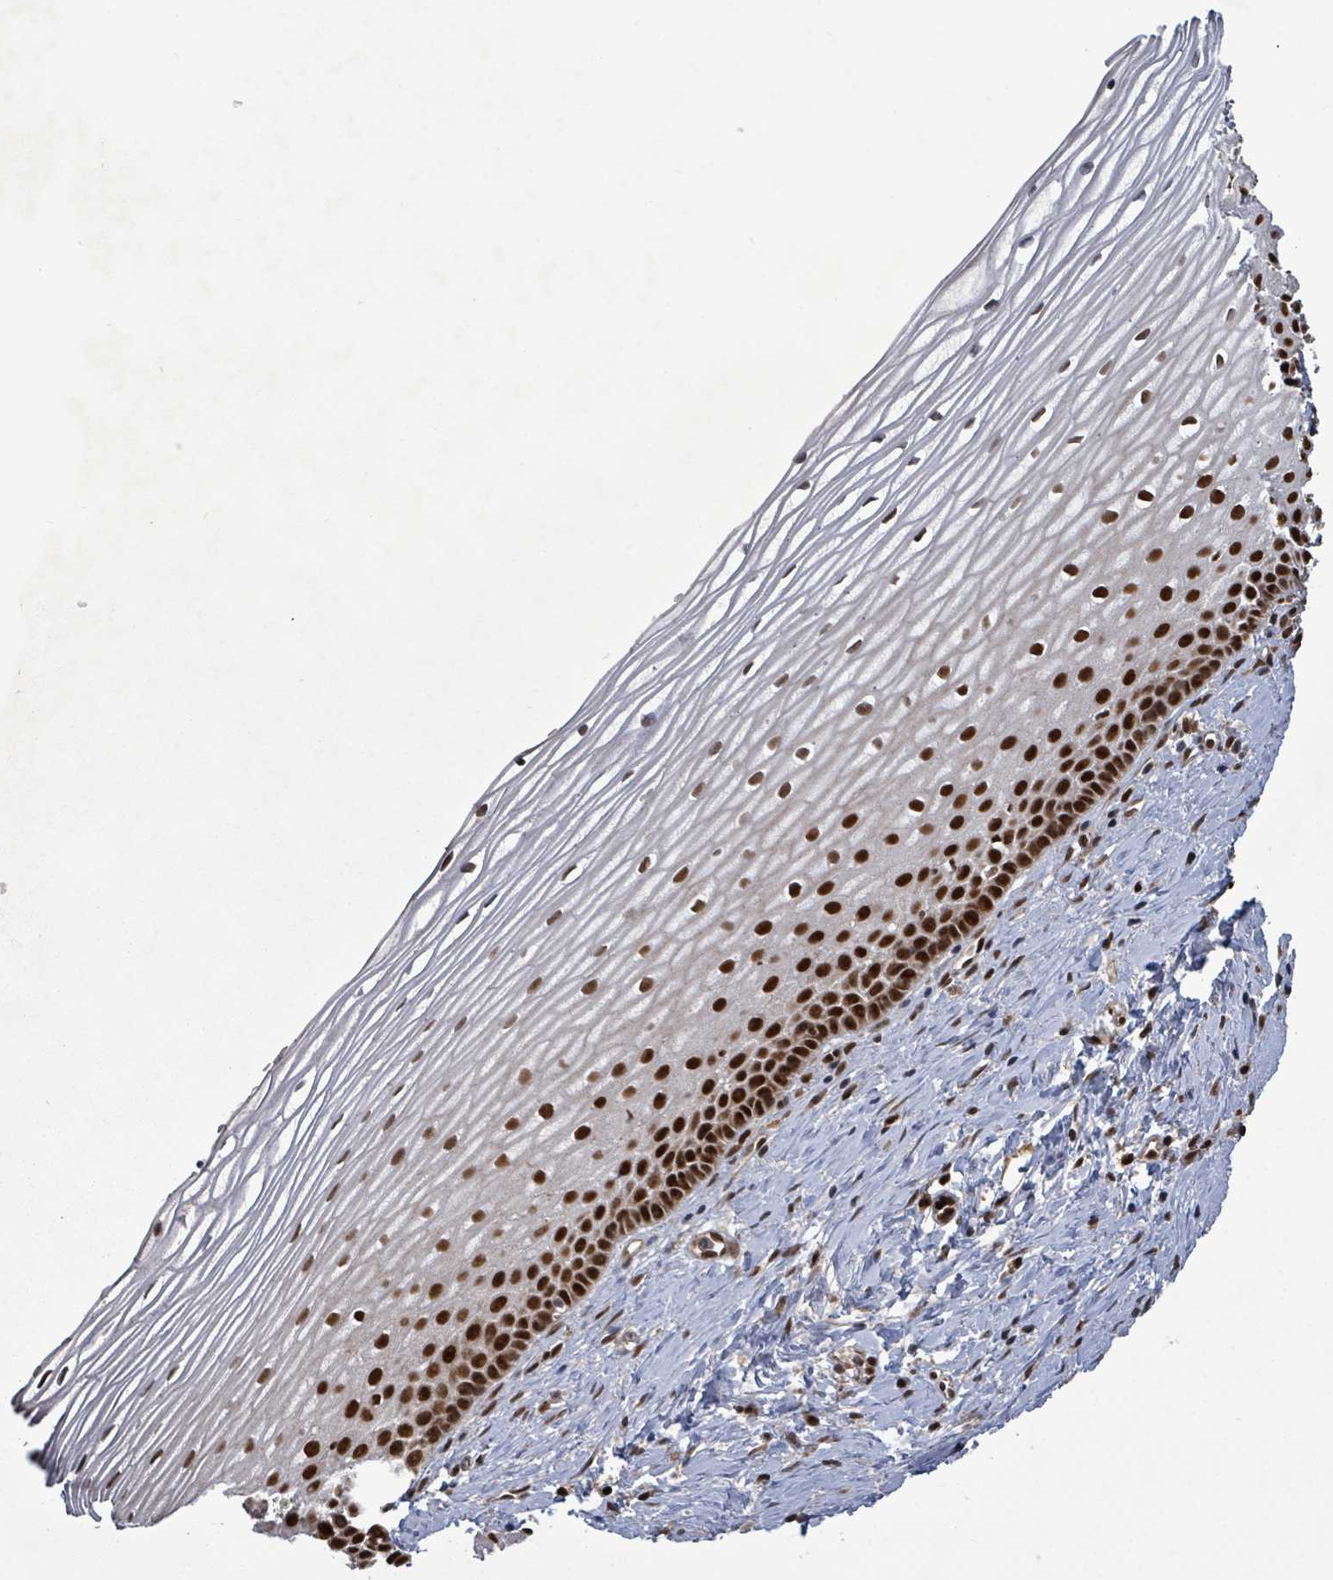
{"staining": {"intensity": "strong", "quantity": ">75%", "location": "nuclear"}, "tissue": "cervix", "cell_type": "Glandular cells", "image_type": "normal", "snomed": [{"axis": "morphology", "description": "Normal tissue, NOS"}, {"axis": "topography", "description": "Cervix"}], "caption": "Immunohistochemical staining of benign human cervix displays >75% levels of strong nuclear protein positivity in approximately >75% of glandular cells. The protein of interest is stained brown, and the nuclei are stained in blue (DAB IHC with brightfield microscopy, high magnification).", "gene": "PATZ1", "patient": {"sex": "female", "age": 47}}